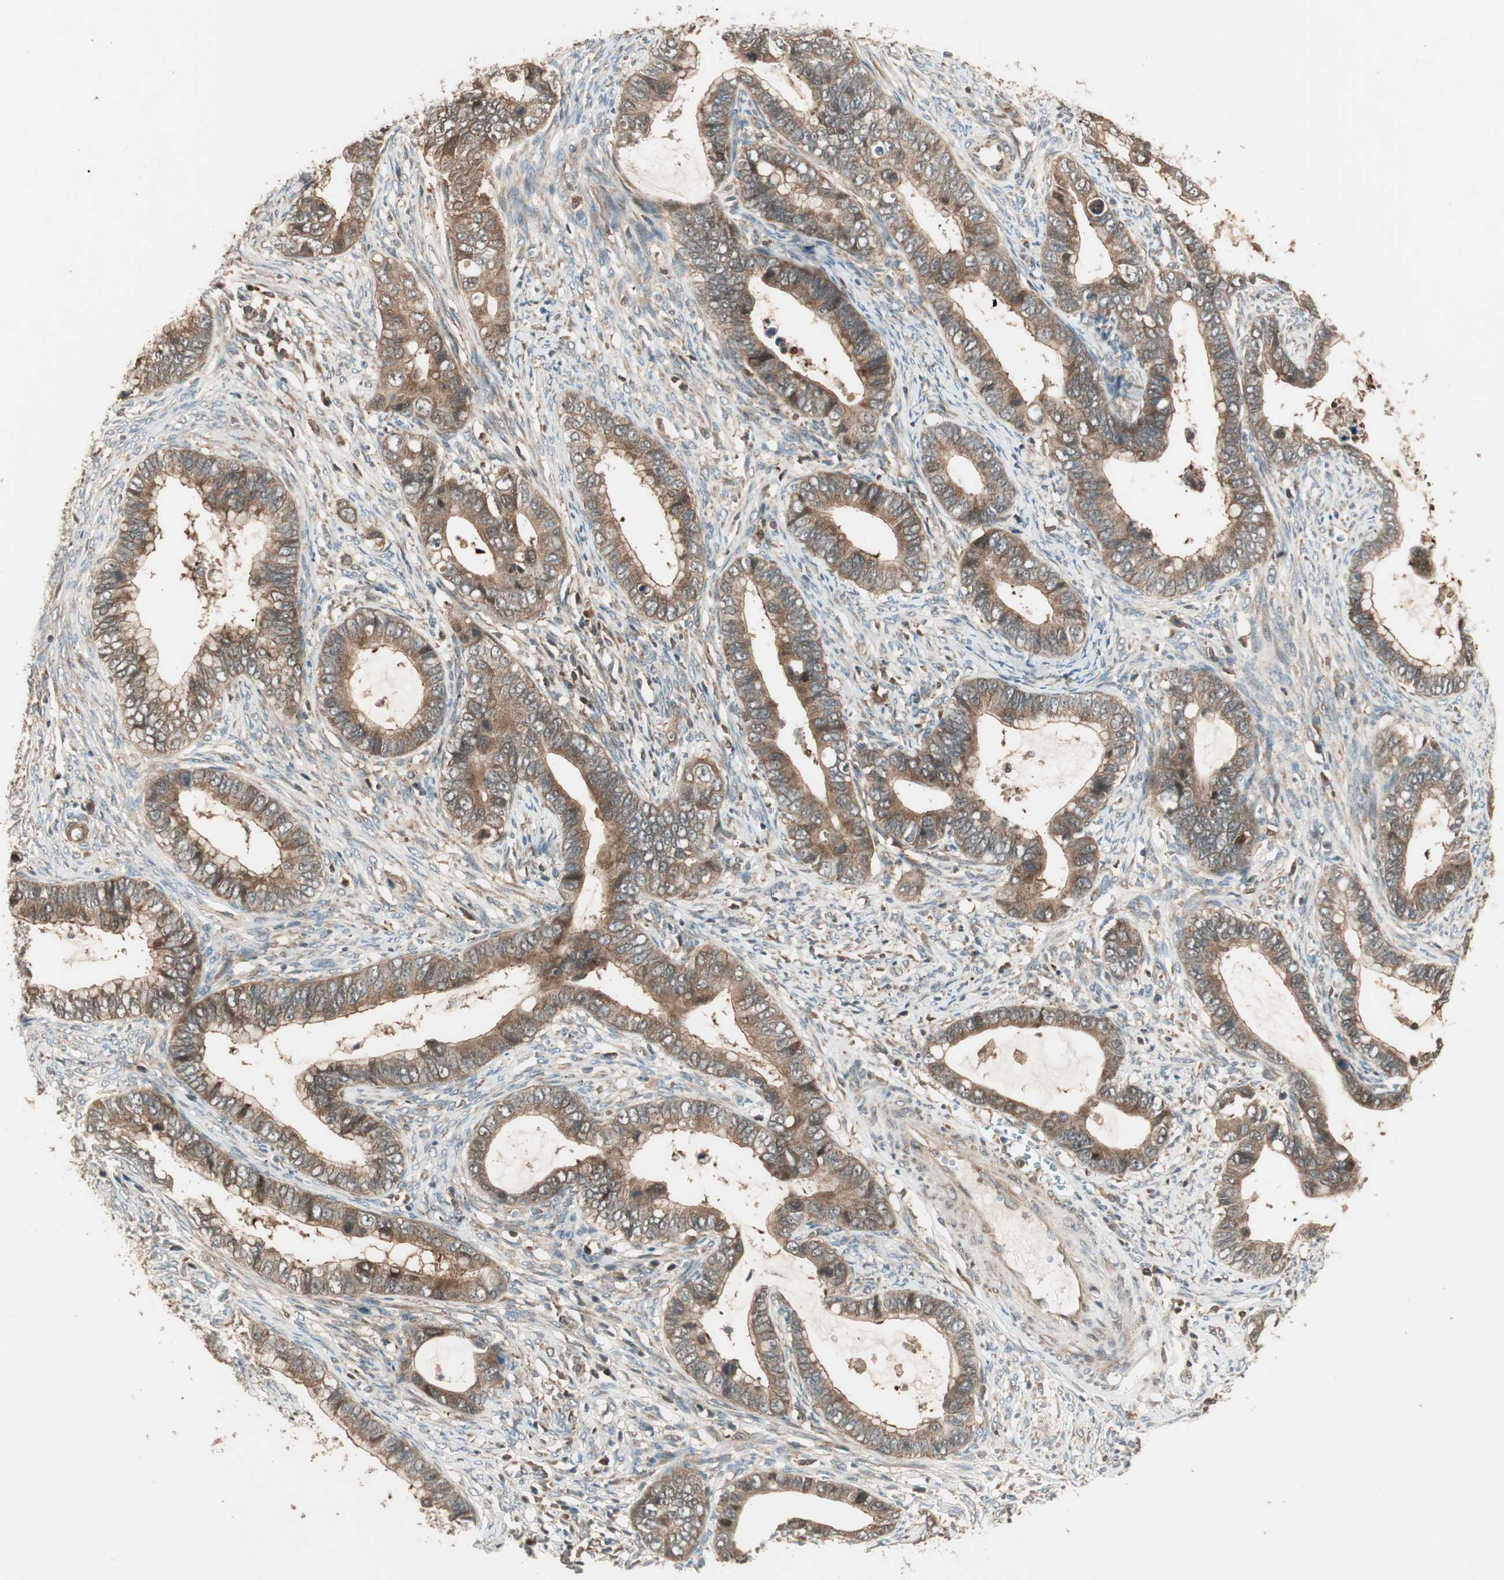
{"staining": {"intensity": "moderate", "quantity": ">75%", "location": "cytoplasmic/membranous"}, "tissue": "cervical cancer", "cell_type": "Tumor cells", "image_type": "cancer", "snomed": [{"axis": "morphology", "description": "Adenocarcinoma, NOS"}, {"axis": "topography", "description": "Cervix"}], "caption": "Cervical cancer (adenocarcinoma) was stained to show a protein in brown. There is medium levels of moderate cytoplasmic/membranous staining in approximately >75% of tumor cells.", "gene": "CNOT4", "patient": {"sex": "female", "age": 44}}